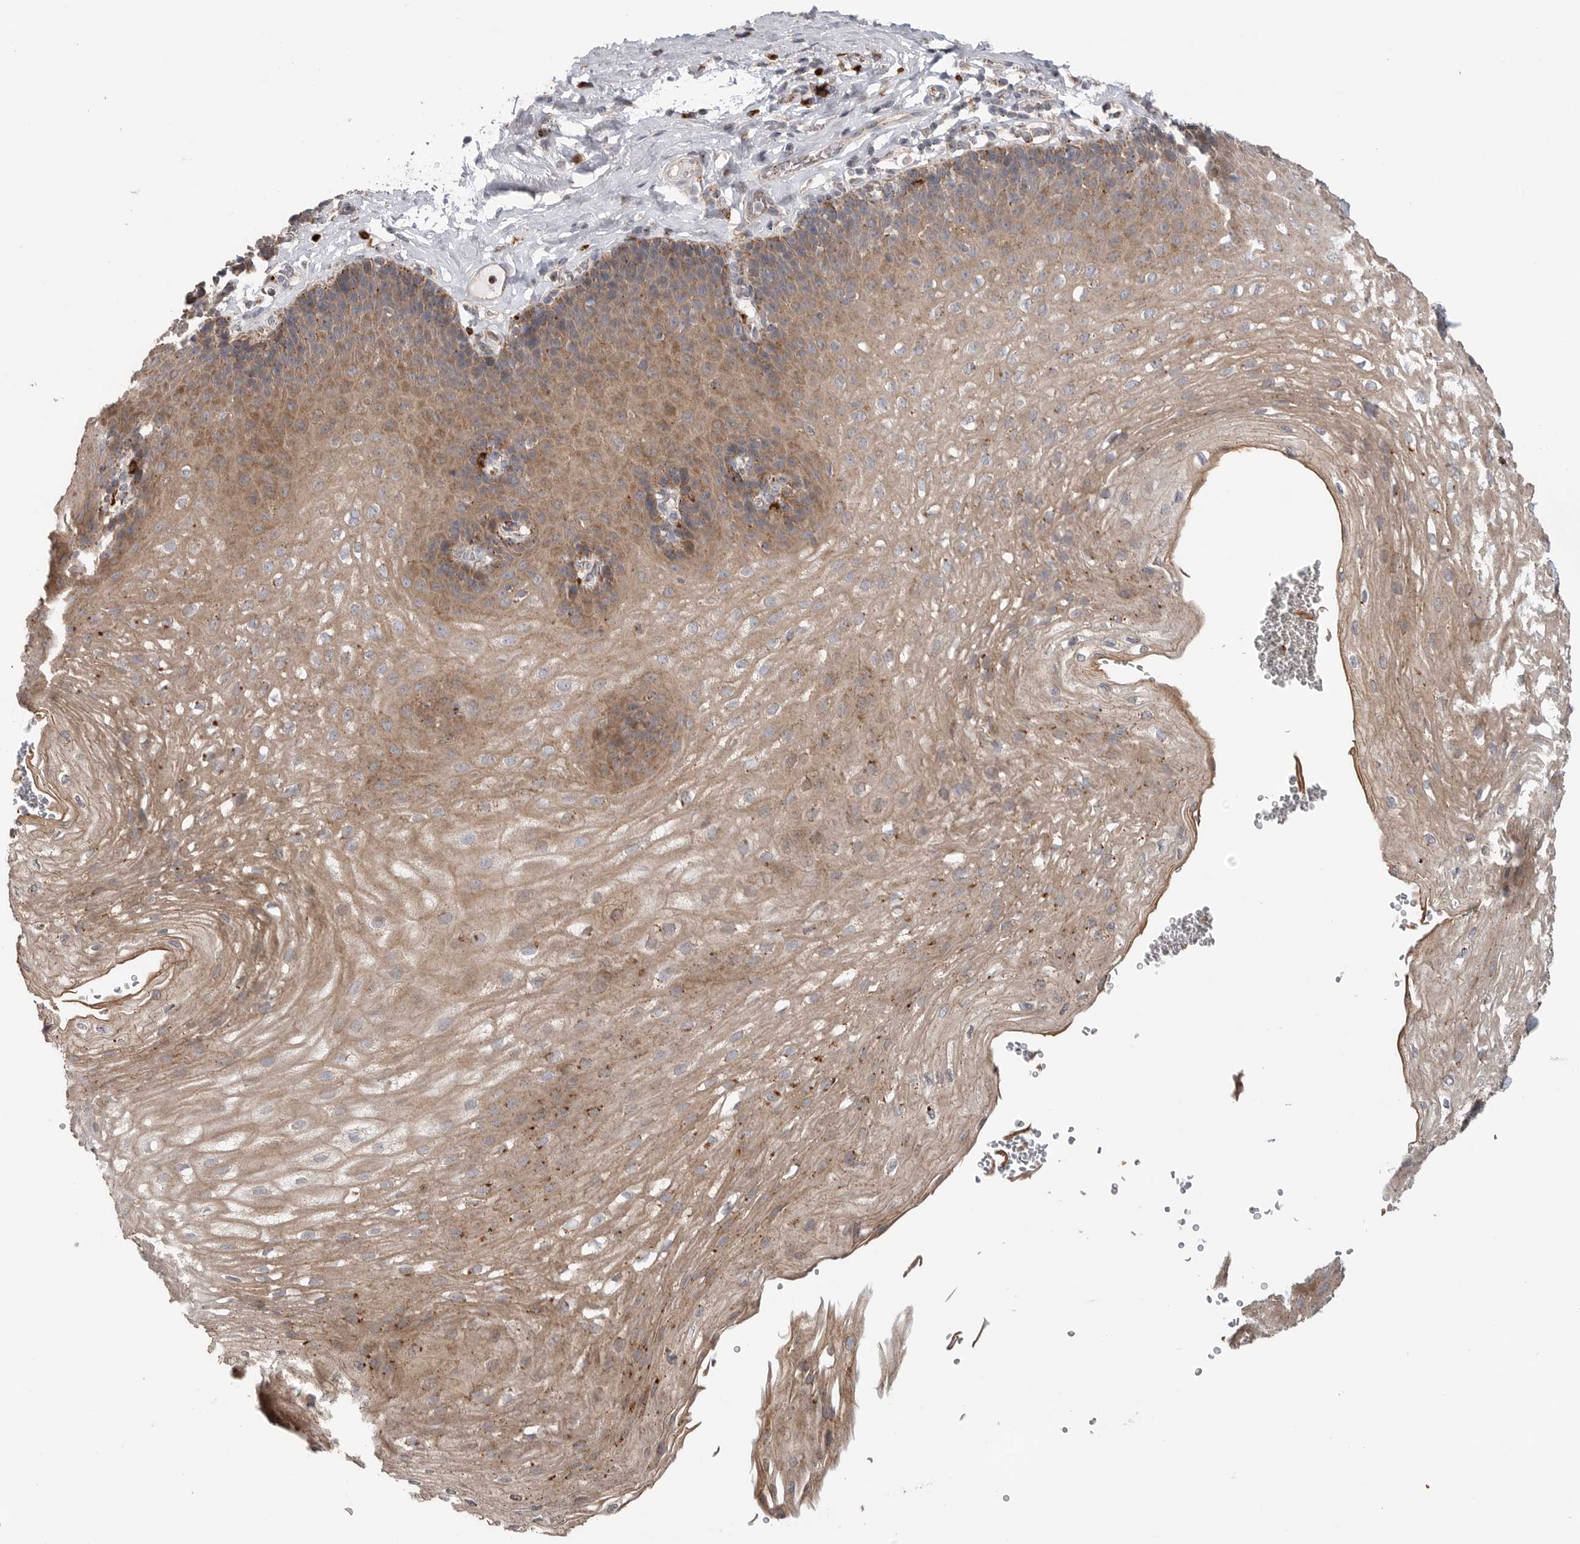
{"staining": {"intensity": "moderate", "quantity": ">75%", "location": "cytoplasmic/membranous"}, "tissue": "esophagus", "cell_type": "Squamous epithelial cells", "image_type": "normal", "snomed": [{"axis": "morphology", "description": "Normal tissue, NOS"}, {"axis": "topography", "description": "Esophagus"}], "caption": "Moderate cytoplasmic/membranous protein expression is identified in about >75% of squamous epithelial cells in esophagus. Using DAB (3,3'-diaminobenzidine) (brown) and hematoxylin (blue) stains, captured at high magnification using brightfield microscopy.", "gene": "GALNS", "patient": {"sex": "female", "age": 66}}